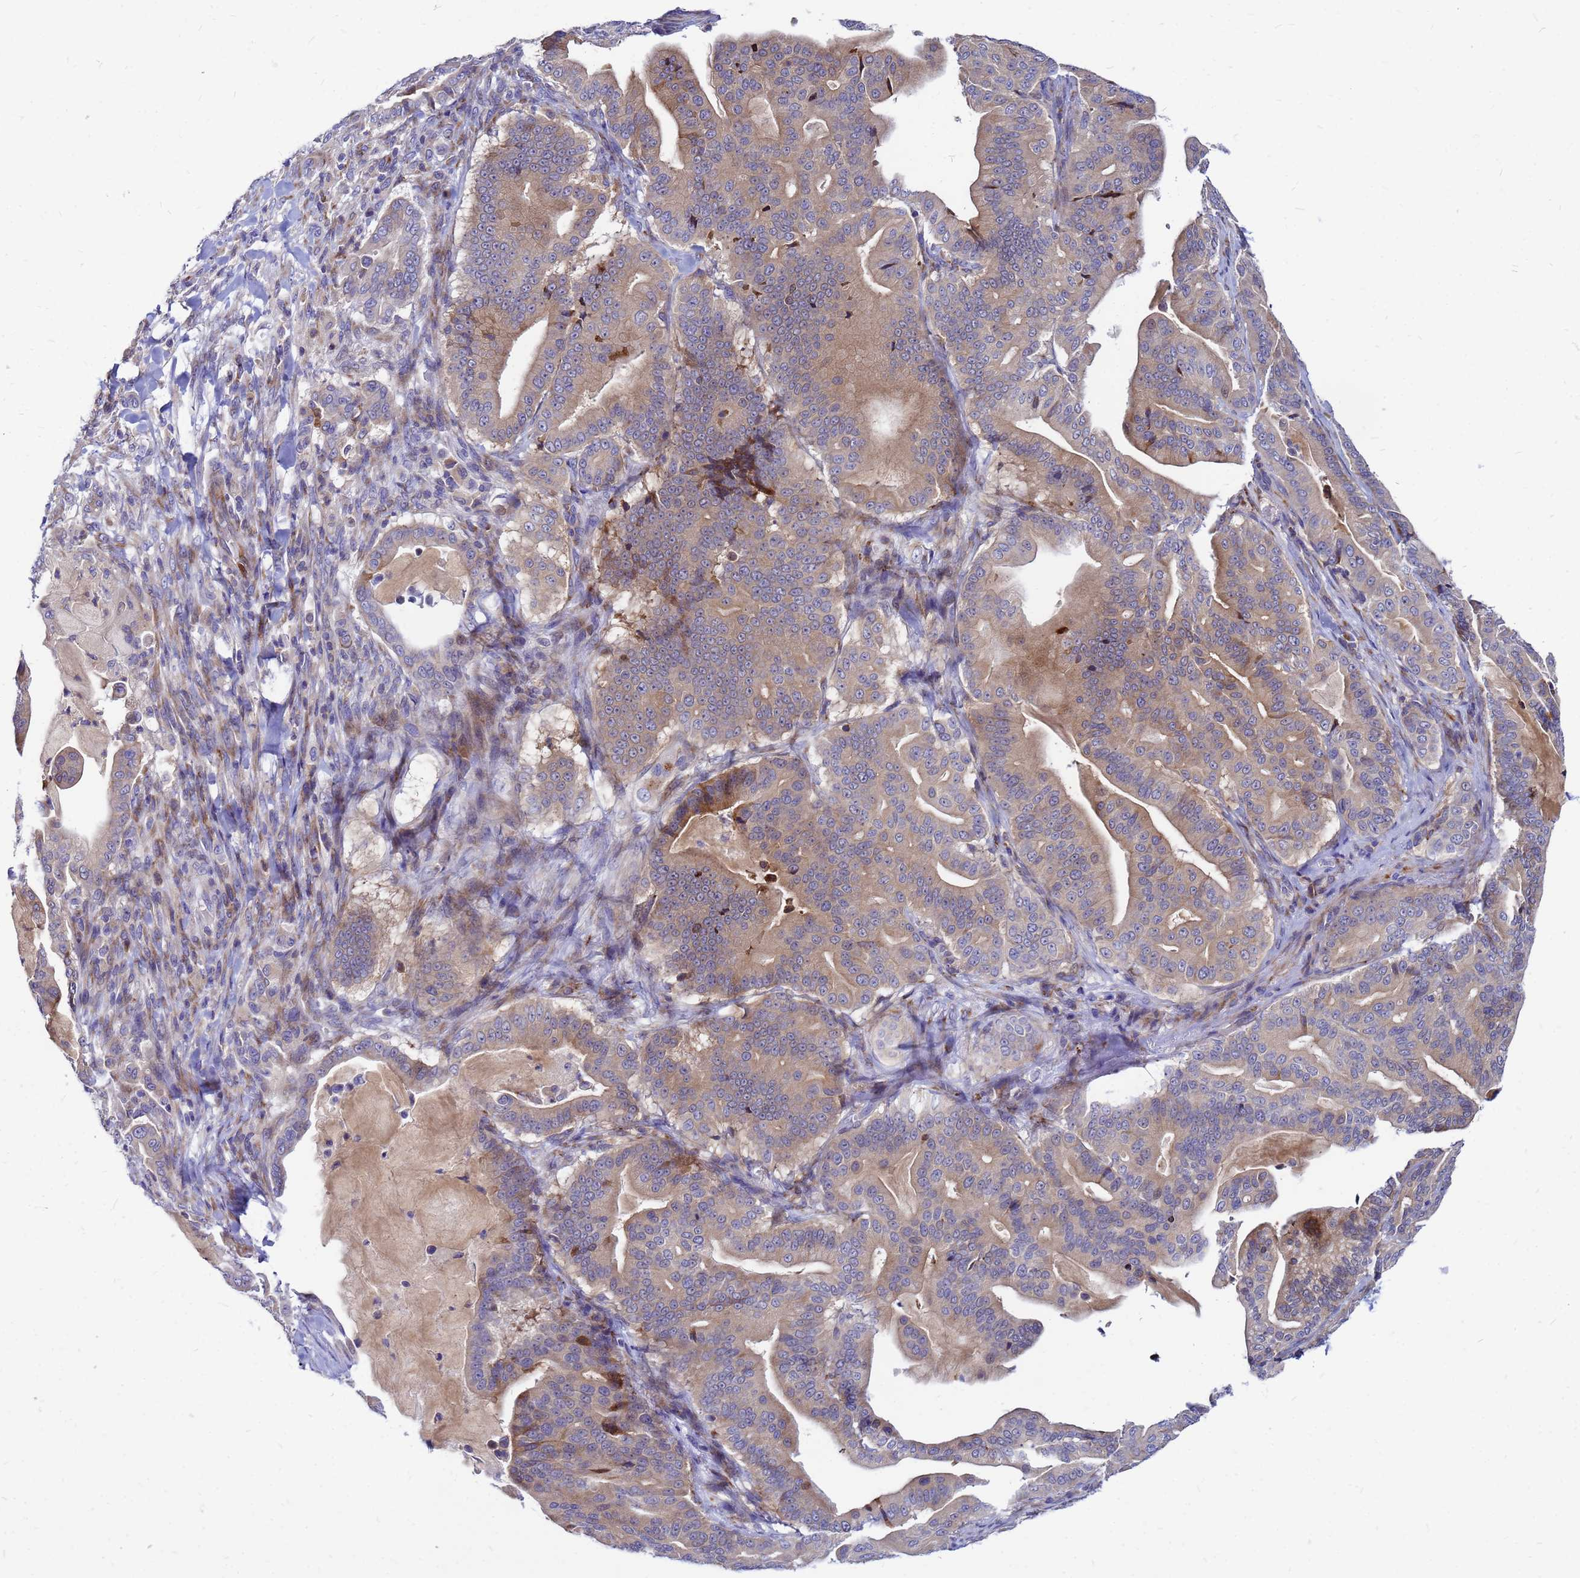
{"staining": {"intensity": "moderate", "quantity": ">75%", "location": "cytoplasmic/membranous"}, "tissue": "pancreatic cancer", "cell_type": "Tumor cells", "image_type": "cancer", "snomed": [{"axis": "morphology", "description": "Adenocarcinoma, NOS"}, {"axis": "topography", "description": "Pancreas"}], "caption": "A brown stain shows moderate cytoplasmic/membranous positivity of a protein in human pancreatic cancer (adenocarcinoma) tumor cells. The staining was performed using DAB, with brown indicating positive protein expression. Nuclei are stained blue with hematoxylin.", "gene": "FHIP1A", "patient": {"sex": "male", "age": 63}}